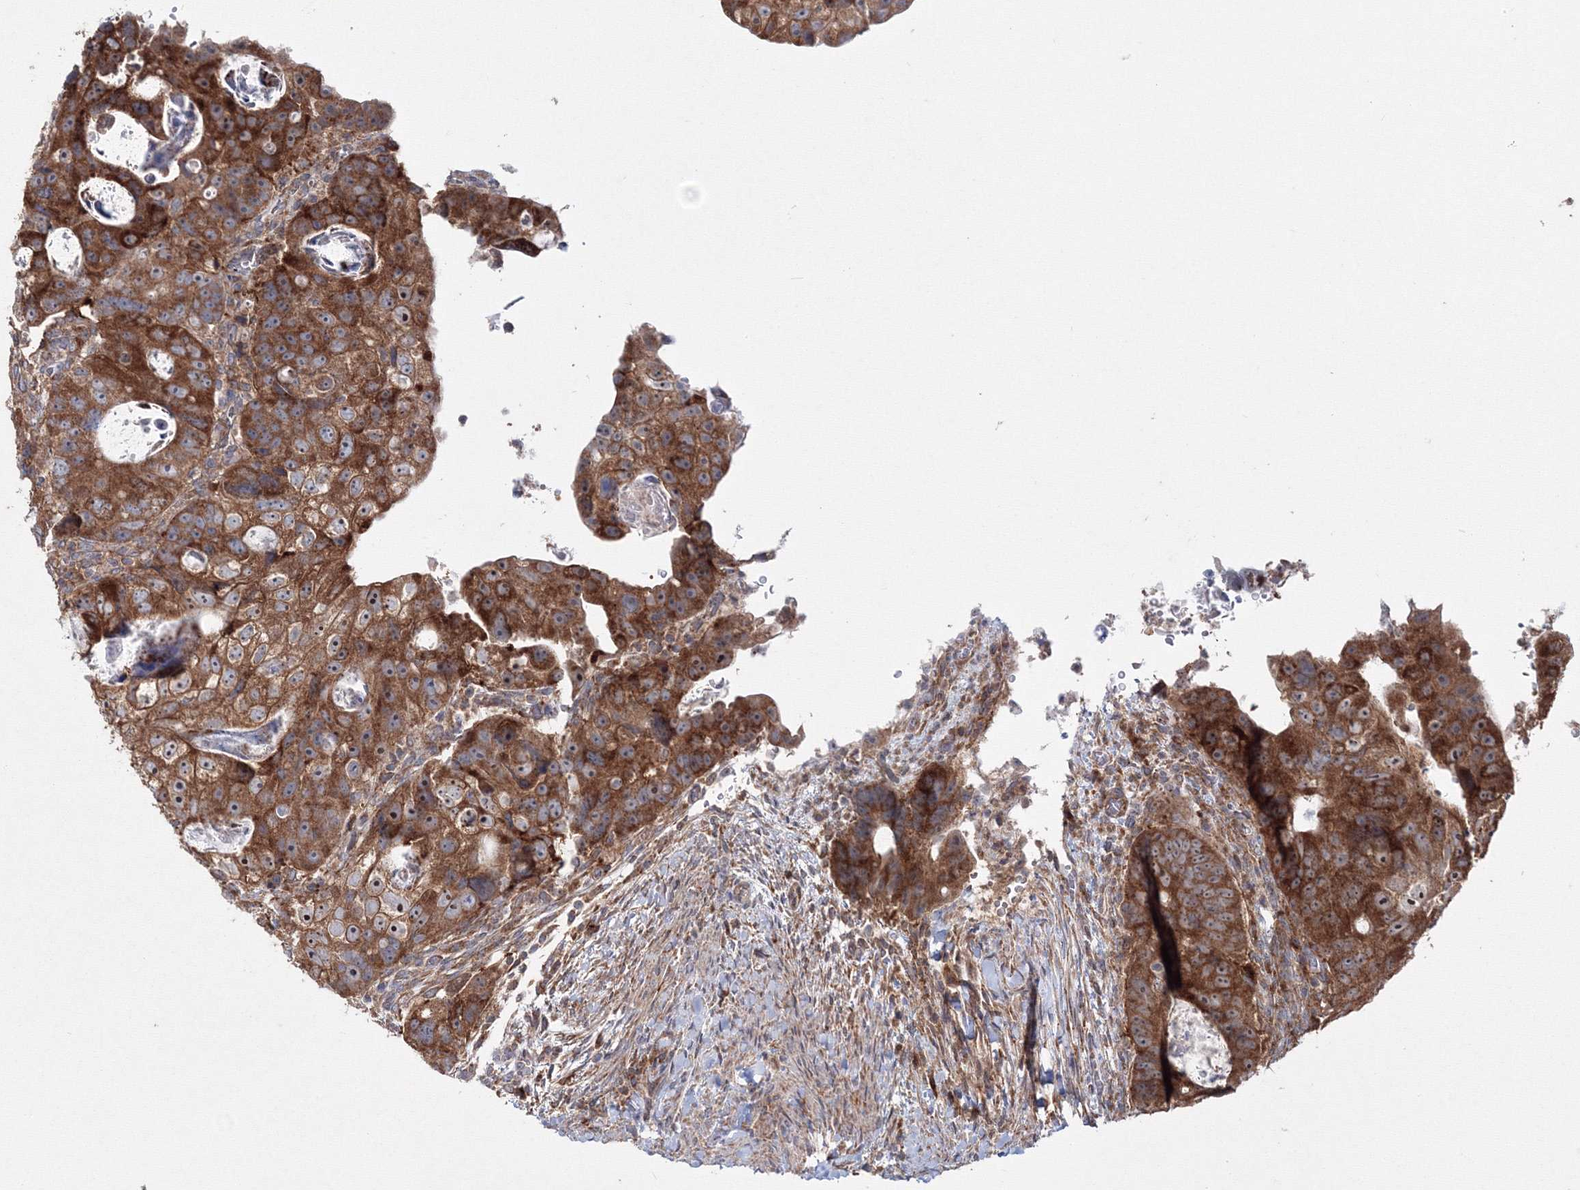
{"staining": {"intensity": "strong", "quantity": ">75%", "location": "cytoplasmic/membranous"}, "tissue": "colorectal cancer", "cell_type": "Tumor cells", "image_type": "cancer", "snomed": [{"axis": "morphology", "description": "Adenocarcinoma, NOS"}, {"axis": "topography", "description": "Rectum"}], "caption": "A brown stain labels strong cytoplasmic/membranous positivity of a protein in human colorectal cancer (adenocarcinoma) tumor cells.", "gene": "PEX13", "patient": {"sex": "male", "age": 59}}